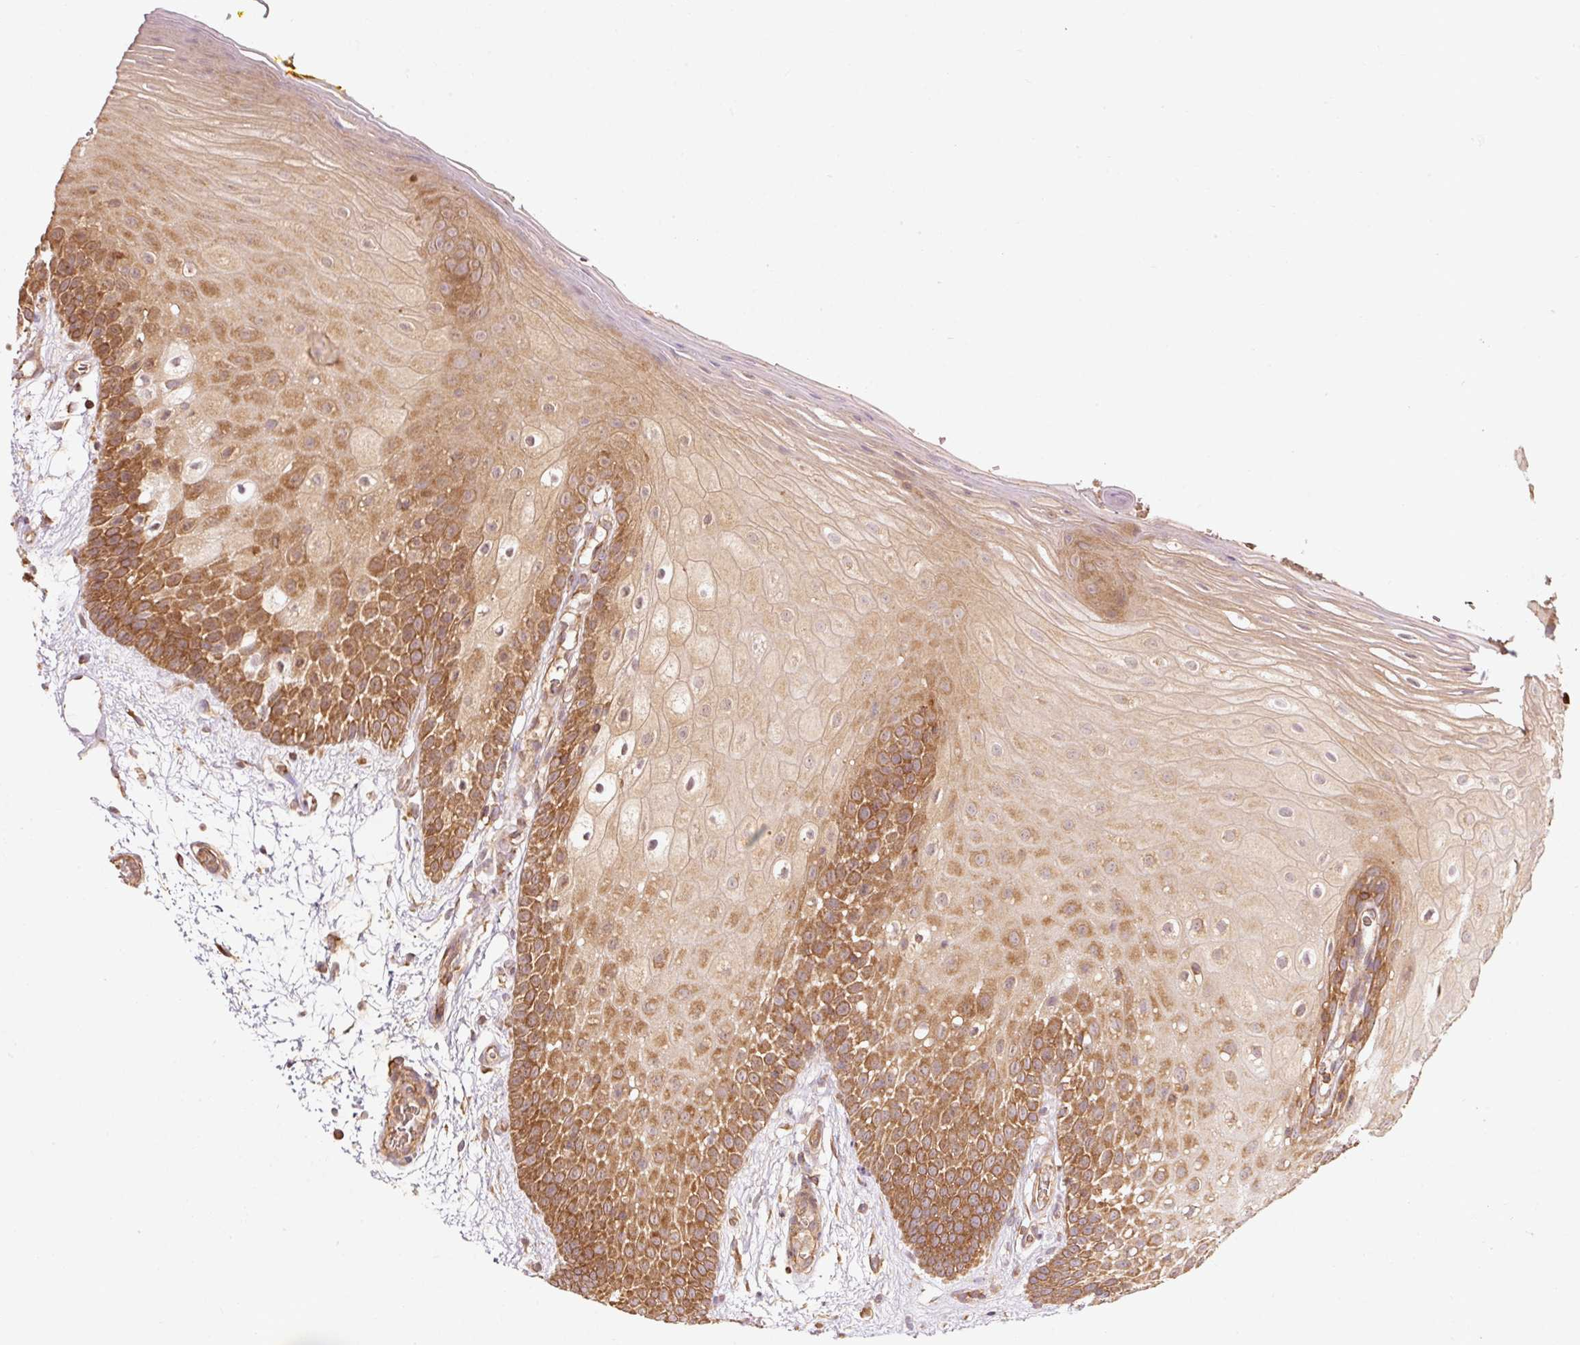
{"staining": {"intensity": "strong", "quantity": ">75%", "location": "cytoplasmic/membranous"}, "tissue": "oral mucosa", "cell_type": "Squamous epithelial cells", "image_type": "normal", "snomed": [{"axis": "morphology", "description": "Normal tissue, NOS"}, {"axis": "morphology", "description": "Squamous cell carcinoma, NOS"}, {"axis": "topography", "description": "Oral tissue"}, {"axis": "topography", "description": "Tounge, NOS"}, {"axis": "topography", "description": "Head-Neck"}], "caption": "The histopathology image displays a brown stain indicating the presence of a protein in the cytoplasmic/membranous of squamous epithelial cells in oral mucosa. Using DAB (3,3'-diaminobenzidine) (brown) and hematoxylin (blue) stains, captured at high magnification using brightfield microscopy.", "gene": "PDAP1", "patient": {"sex": "male", "age": 76}}